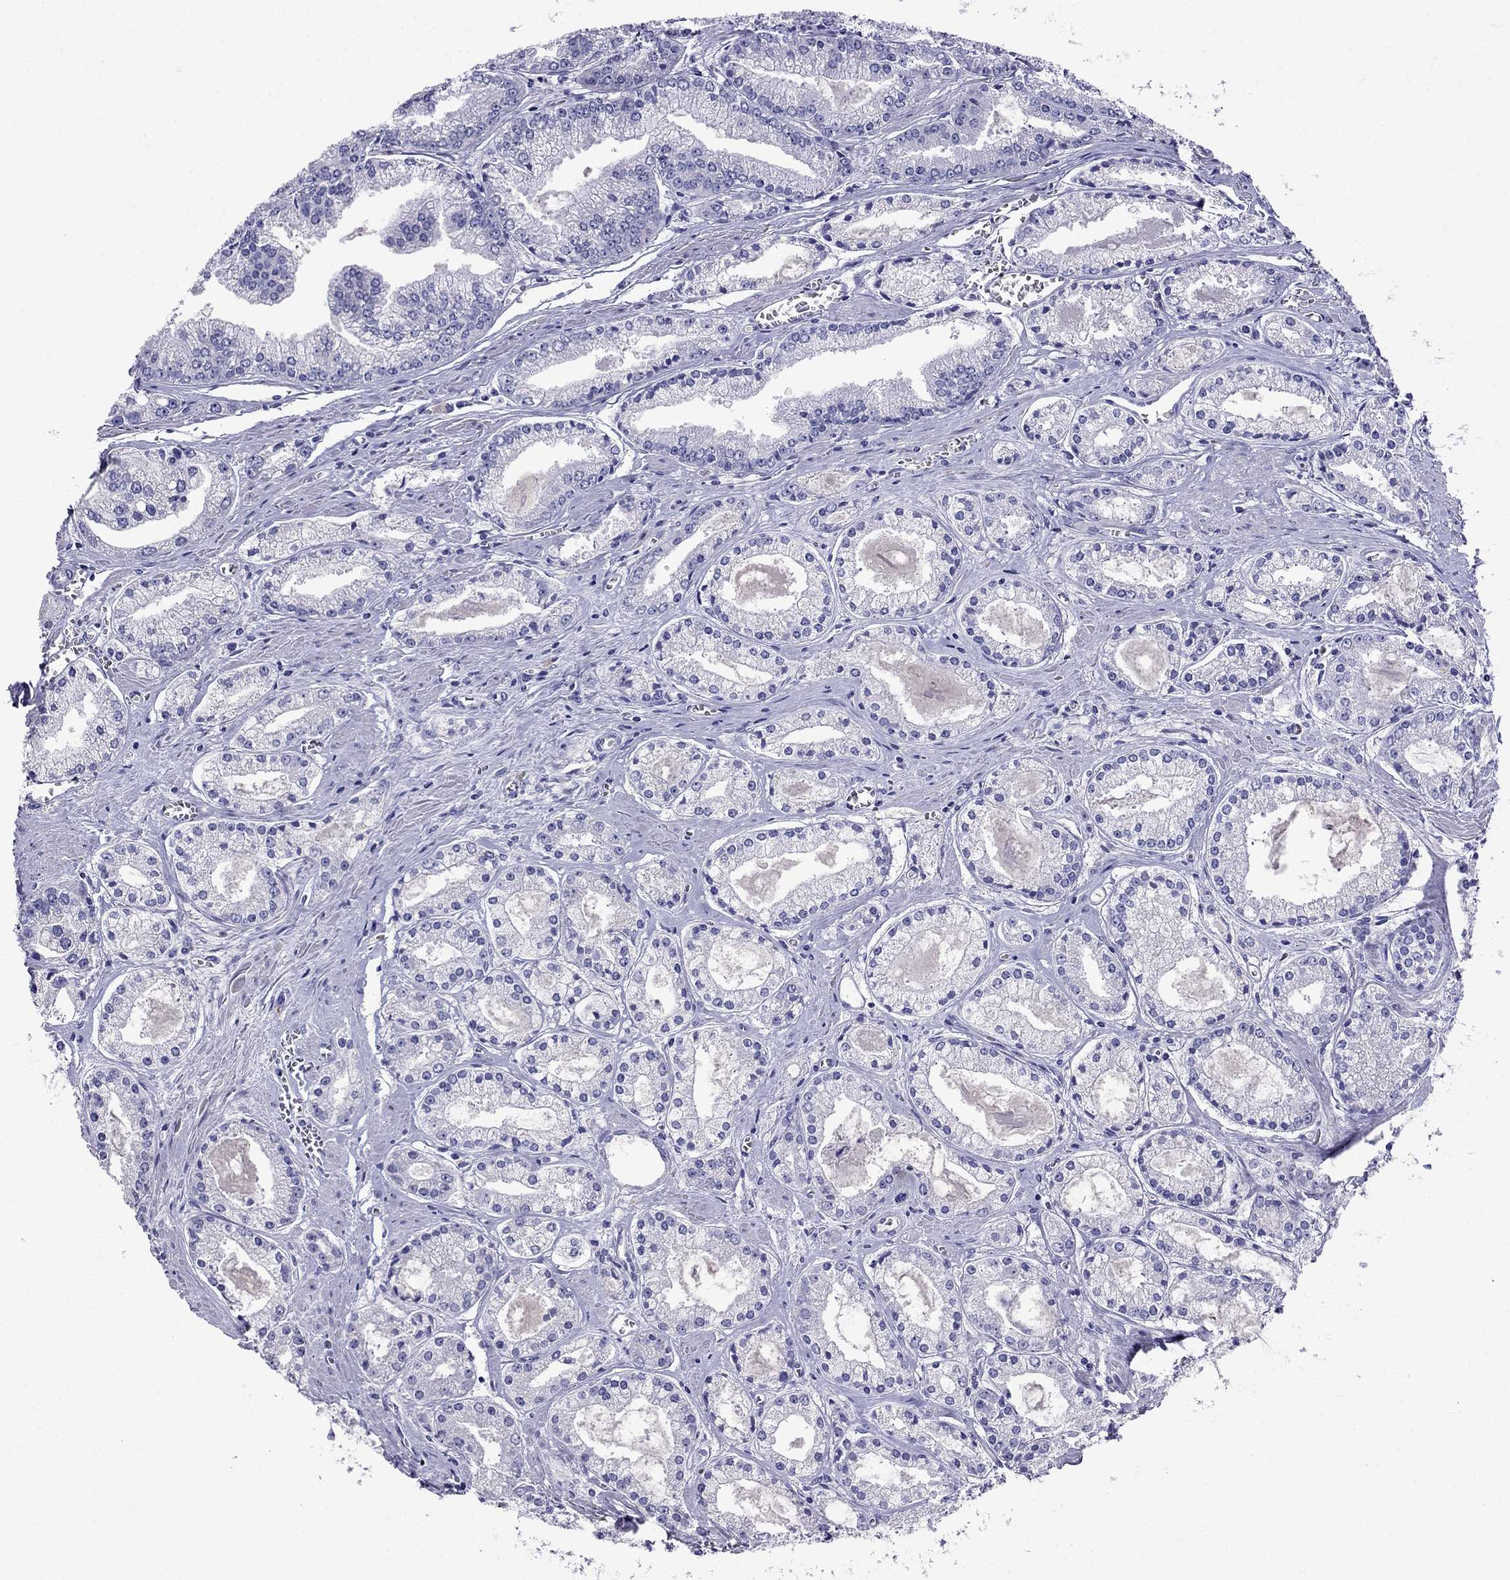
{"staining": {"intensity": "negative", "quantity": "none", "location": "none"}, "tissue": "prostate cancer", "cell_type": "Tumor cells", "image_type": "cancer", "snomed": [{"axis": "morphology", "description": "Adenocarcinoma, NOS"}, {"axis": "topography", "description": "Prostate"}], "caption": "Tumor cells are negative for brown protein staining in adenocarcinoma (prostate).", "gene": "PATE1", "patient": {"sex": "male", "age": 72}}